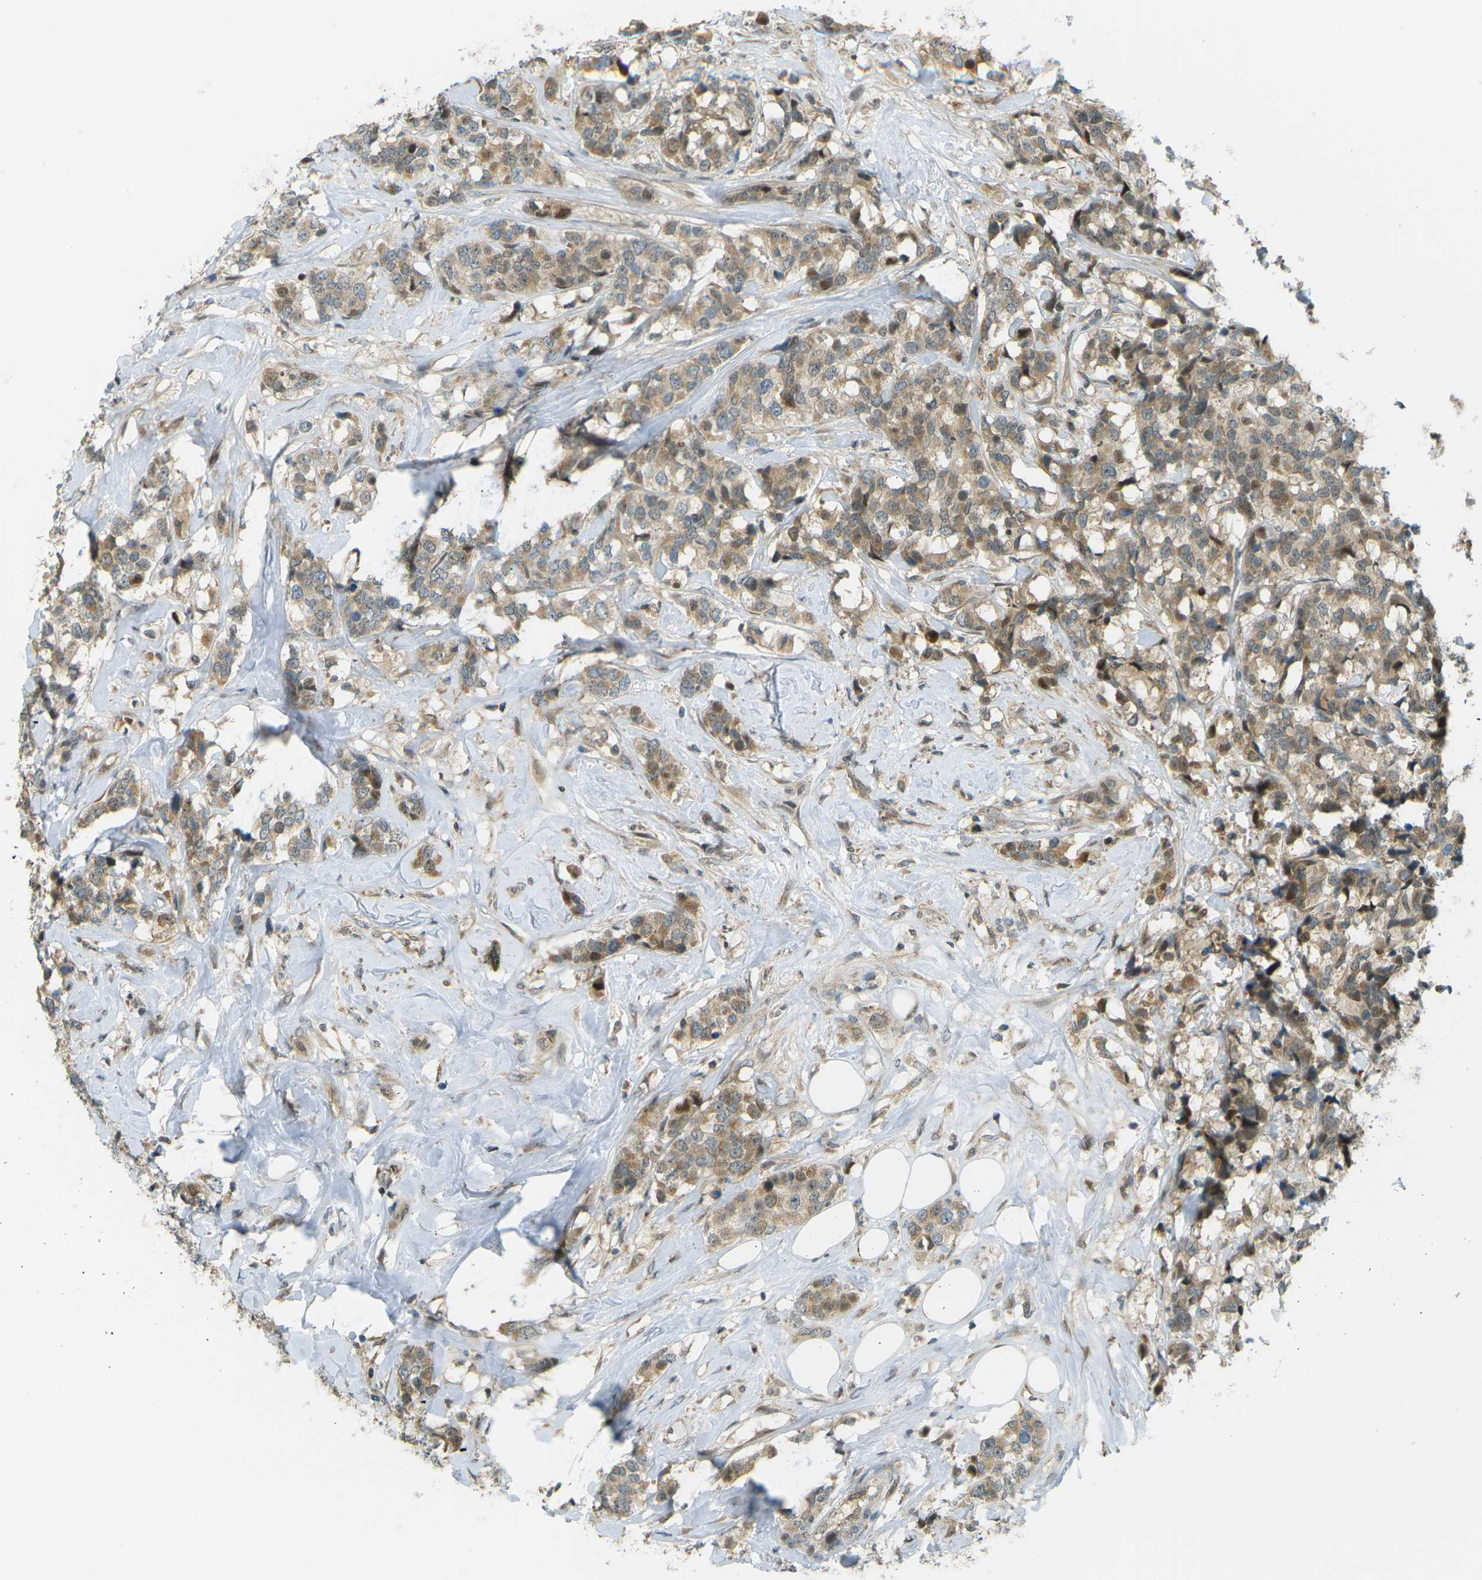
{"staining": {"intensity": "moderate", "quantity": ">75%", "location": "cytoplasmic/membranous,nuclear"}, "tissue": "breast cancer", "cell_type": "Tumor cells", "image_type": "cancer", "snomed": [{"axis": "morphology", "description": "Lobular carcinoma"}, {"axis": "topography", "description": "Breast"}], "caption": "Tumor cells reveal moderate cytoplasmic/membranous and nuclear staining in approximately >75% of cells in breast lobular carcinoma.", "gene": "CCDC186", "patient": {"sex": "female", "age": 59}}